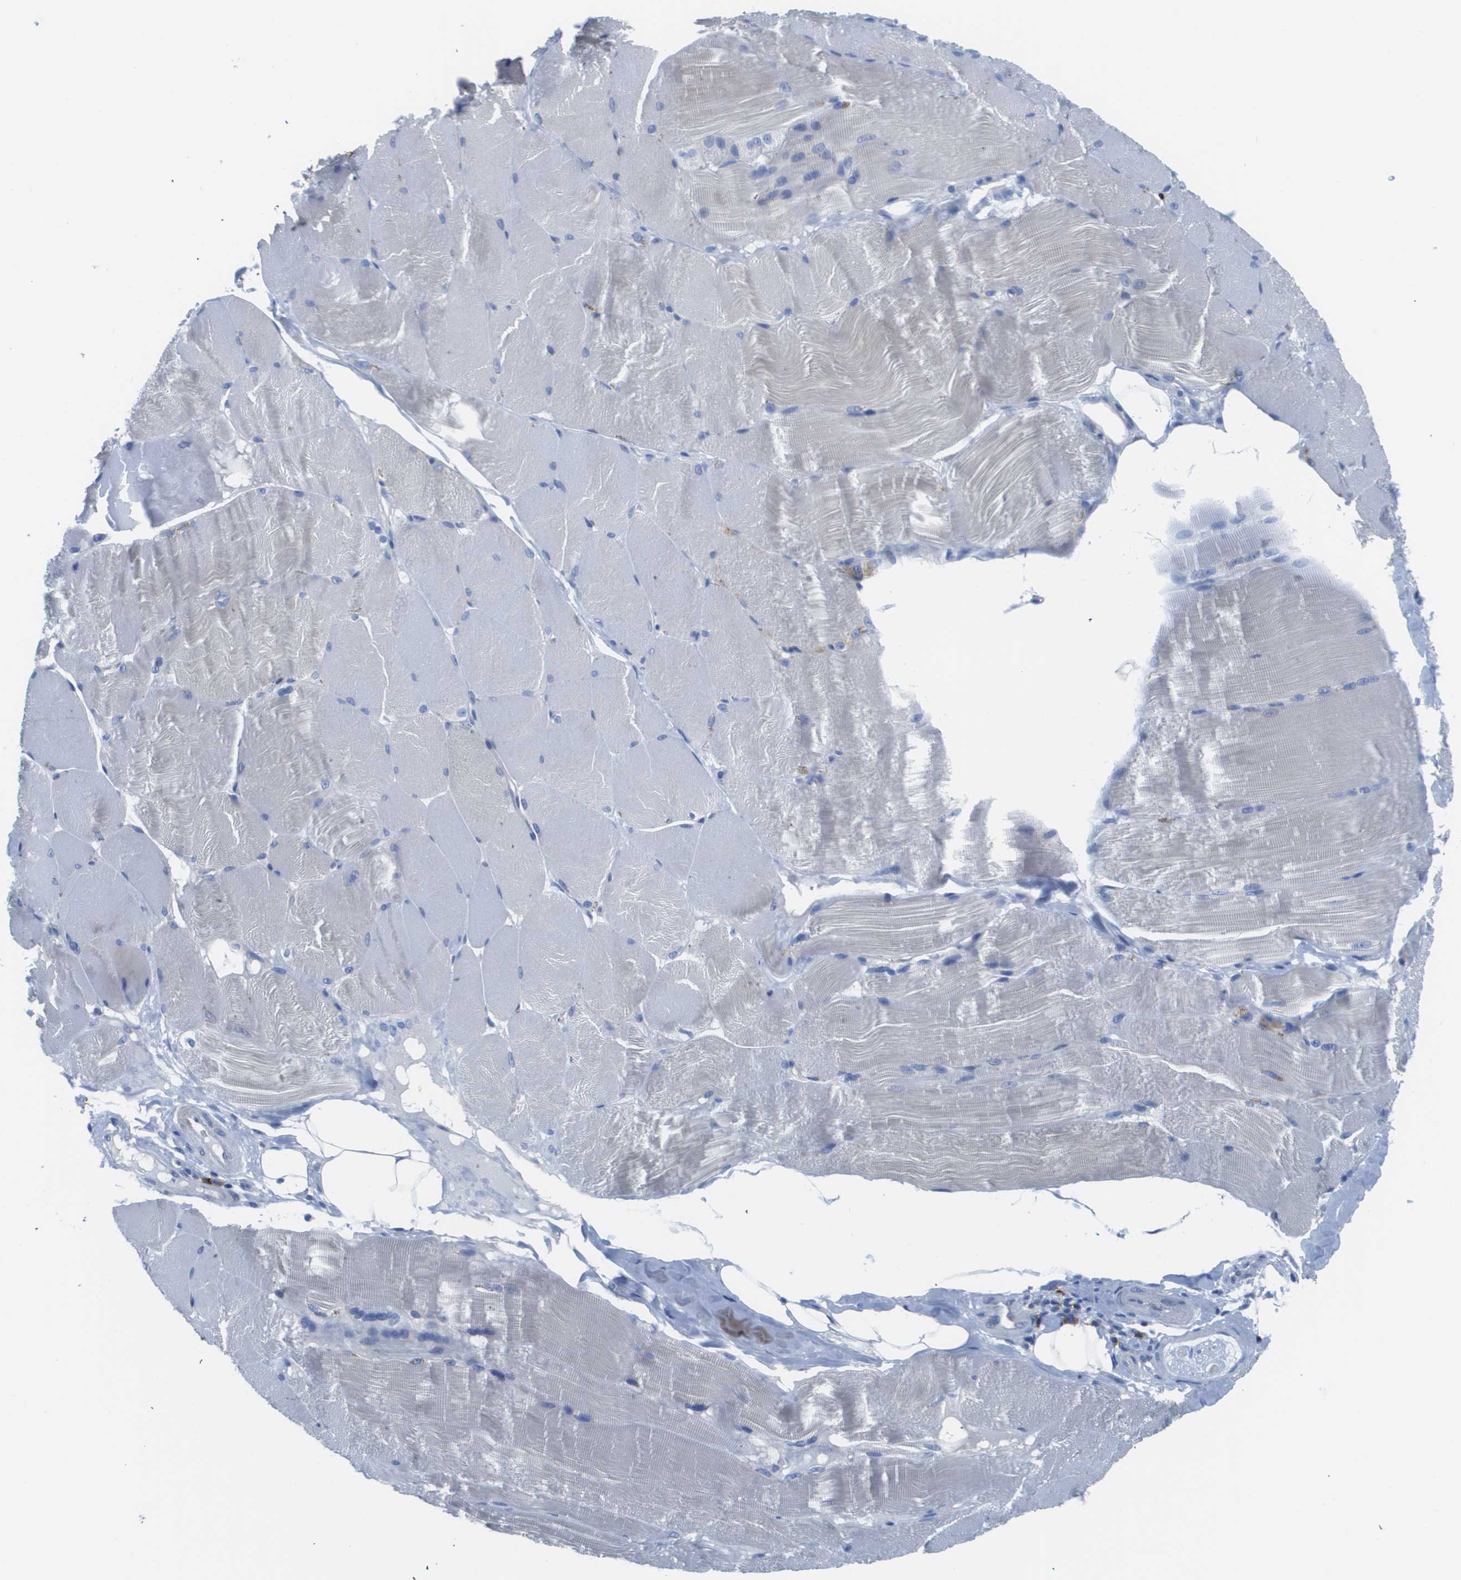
{"staining": {"intensity": "negative", "quantity": "none", "location": "none"}, "tissue": "skeletal muscle", "cell_type": "Myocytes", "image_type": "normal", "snomed": [{"axis": "morphology", "description": "Normal tissue, NOS"}, {"axis": "topography", "description": "Skin"}, {"axis": "topography", "description": "Skeletal muscle"}], "caption": "Myocytes are negative for protein expression in normal human skeletal muscle. The staining is performed using DAB (3,3'-diaminobenzidine) brown chromogen with nuclei counter-stained in using hematoxylin.", "gene": "MS4A1", "patient": {"sex": "male", "age": 83}}